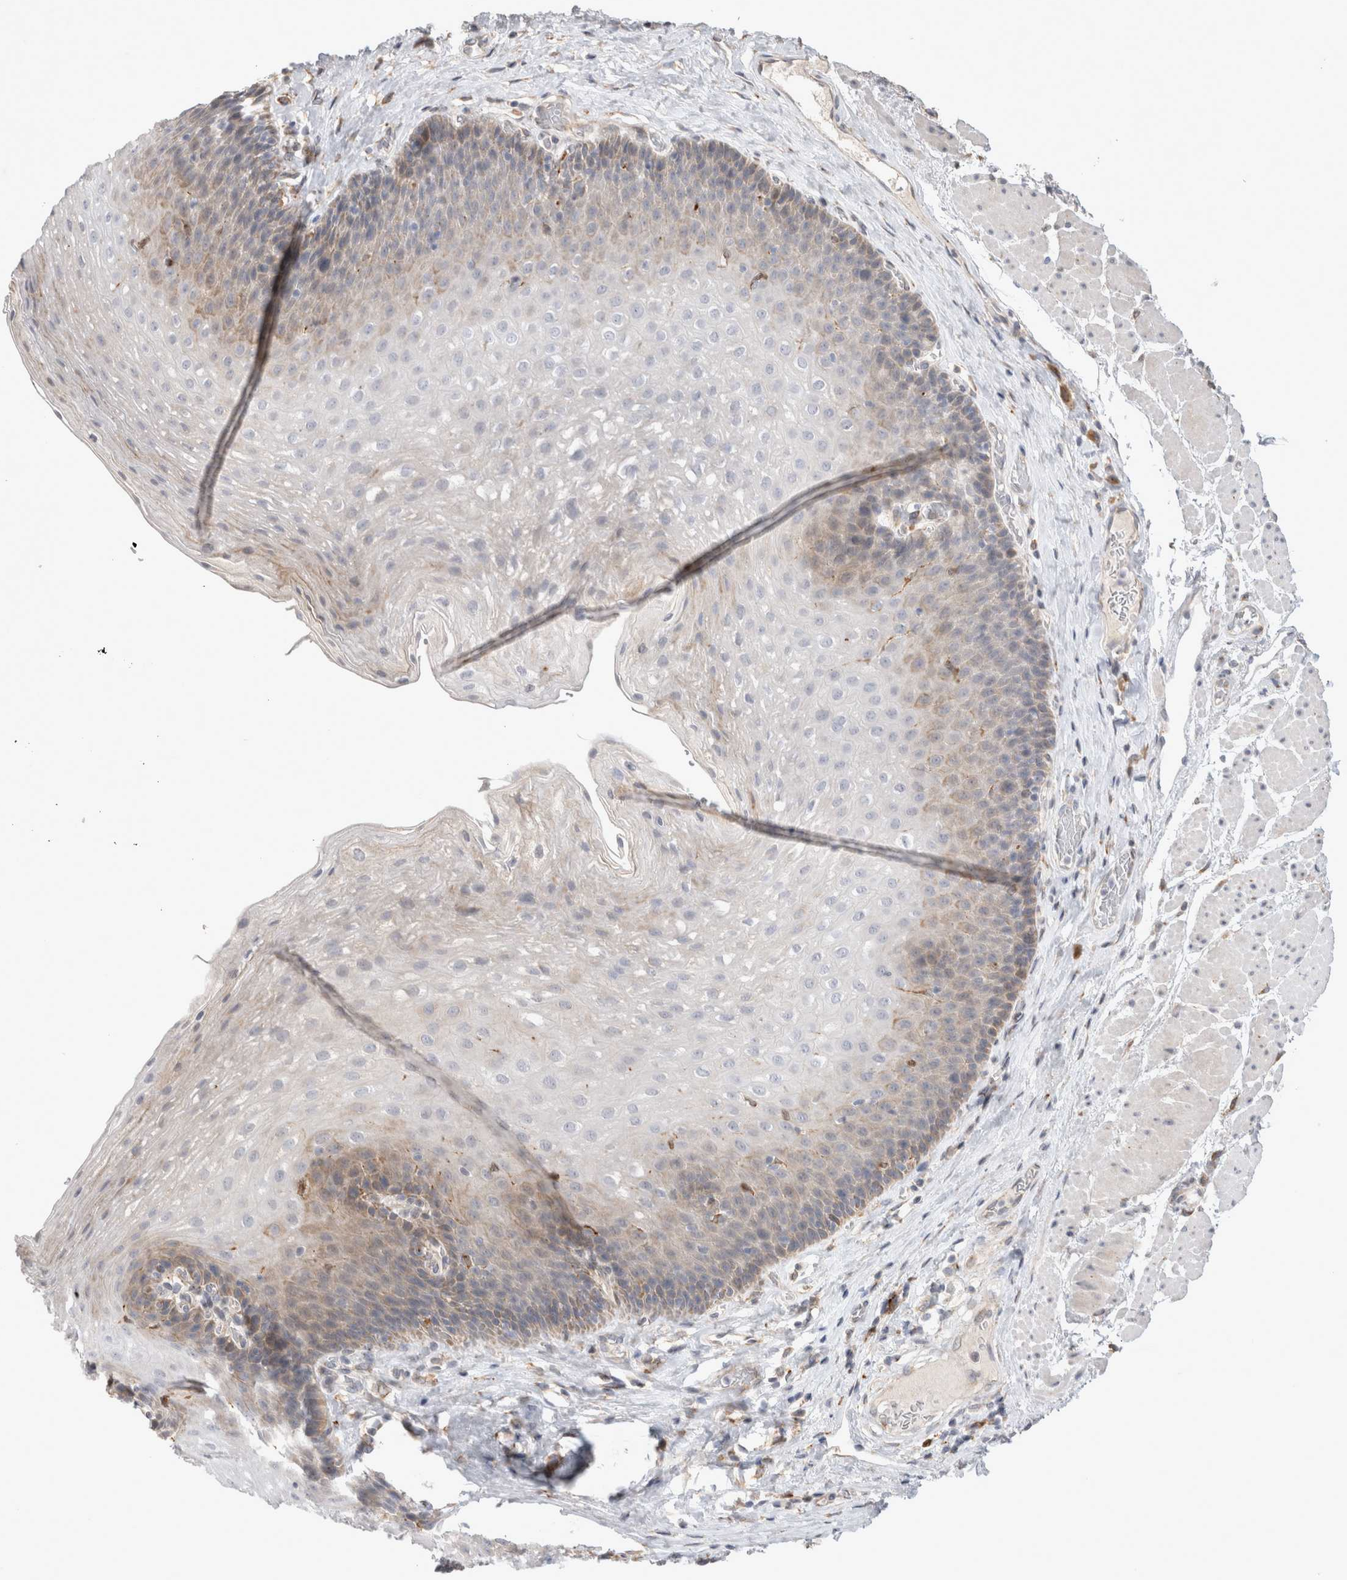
{"staining": {"intensity": "weak", "quantity": "<25%", "location": "cytoplasmic/membranous"}, "tissue": "esophagus", "cell_type": "Squamous epithelial cells", "image_type": "normal", "snomed": [{"axis": "morphology", "description": "Normal tissue, NOS"}, {"axis": "topography", "description": "Esophagus"}], "caption": "This is an immunohistochemistry (IHC) image of unremarkable esophagus. There is no expression in squamous epithelial cells.", "gene": "TRMT9B", "patient": {"sex": "female", "age": 66}}